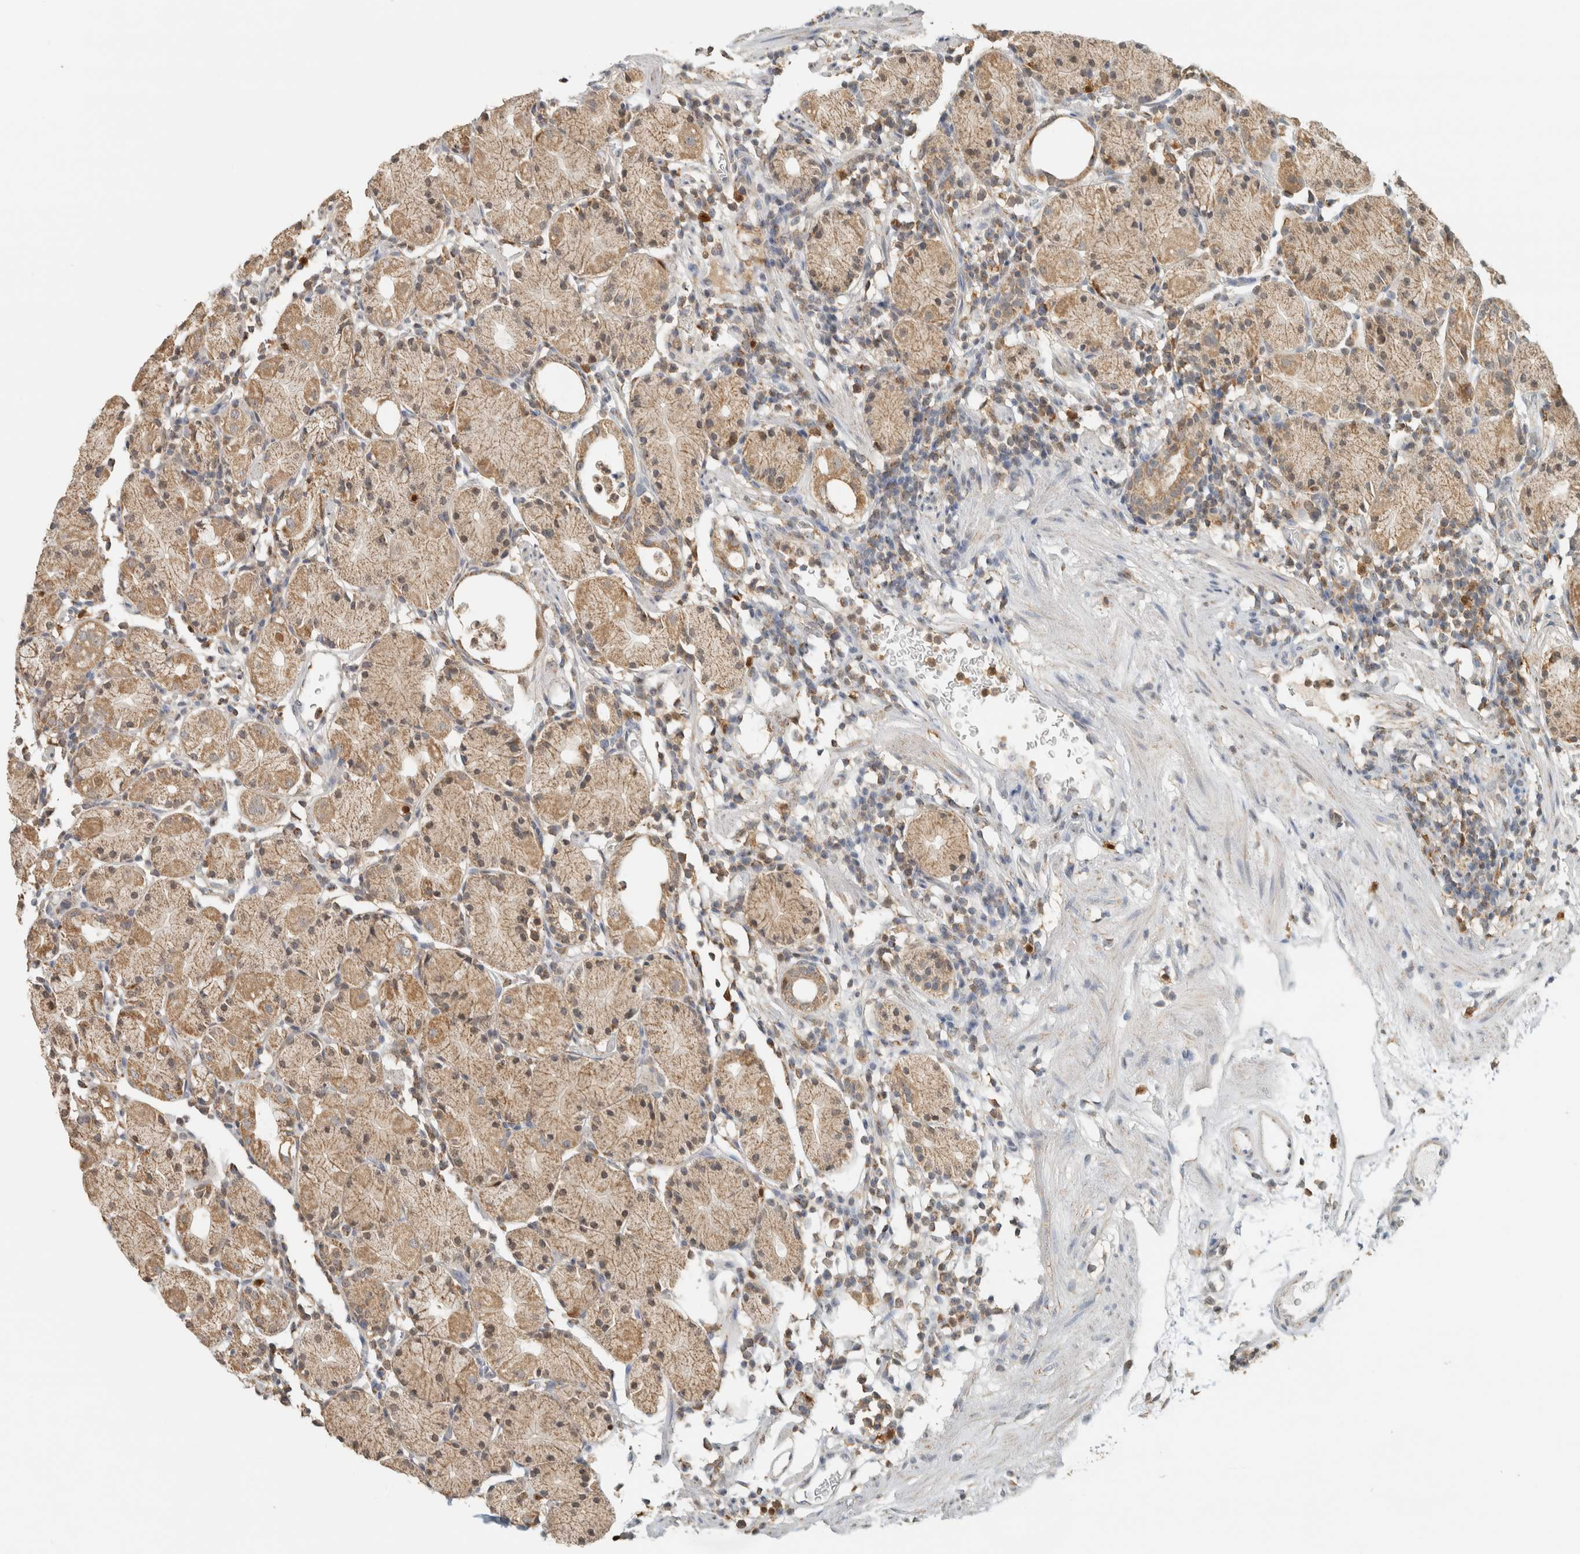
{"staining": {"intensity": "weak", "quantity": ">75%", "location": "cytoplasmic/membranous"}, "tissue": "stomach", "cell_type": "Glandular cells", "image_type": "normal", "snomed": [{"axis": "morphology", "description": "Normal tissue, NOS"}, {"axis": "topography", "description": "Stomach"}, {"axis": "topography", "description": "Stomach, lower"}], "caption": "IHC of normal stomach shows low levels of weak cytoplasmic/membranous expression in approximately >75% of glandular cells. The staining was performed using DAB (3,3'-diaminobenzidine) to visualize the protein expression in brown, while the nuclei were stained in blue with hematoxylin (Magnification: 20x).", "gene": "CAPG", "patient": {"sex": "female", "age": 75}}